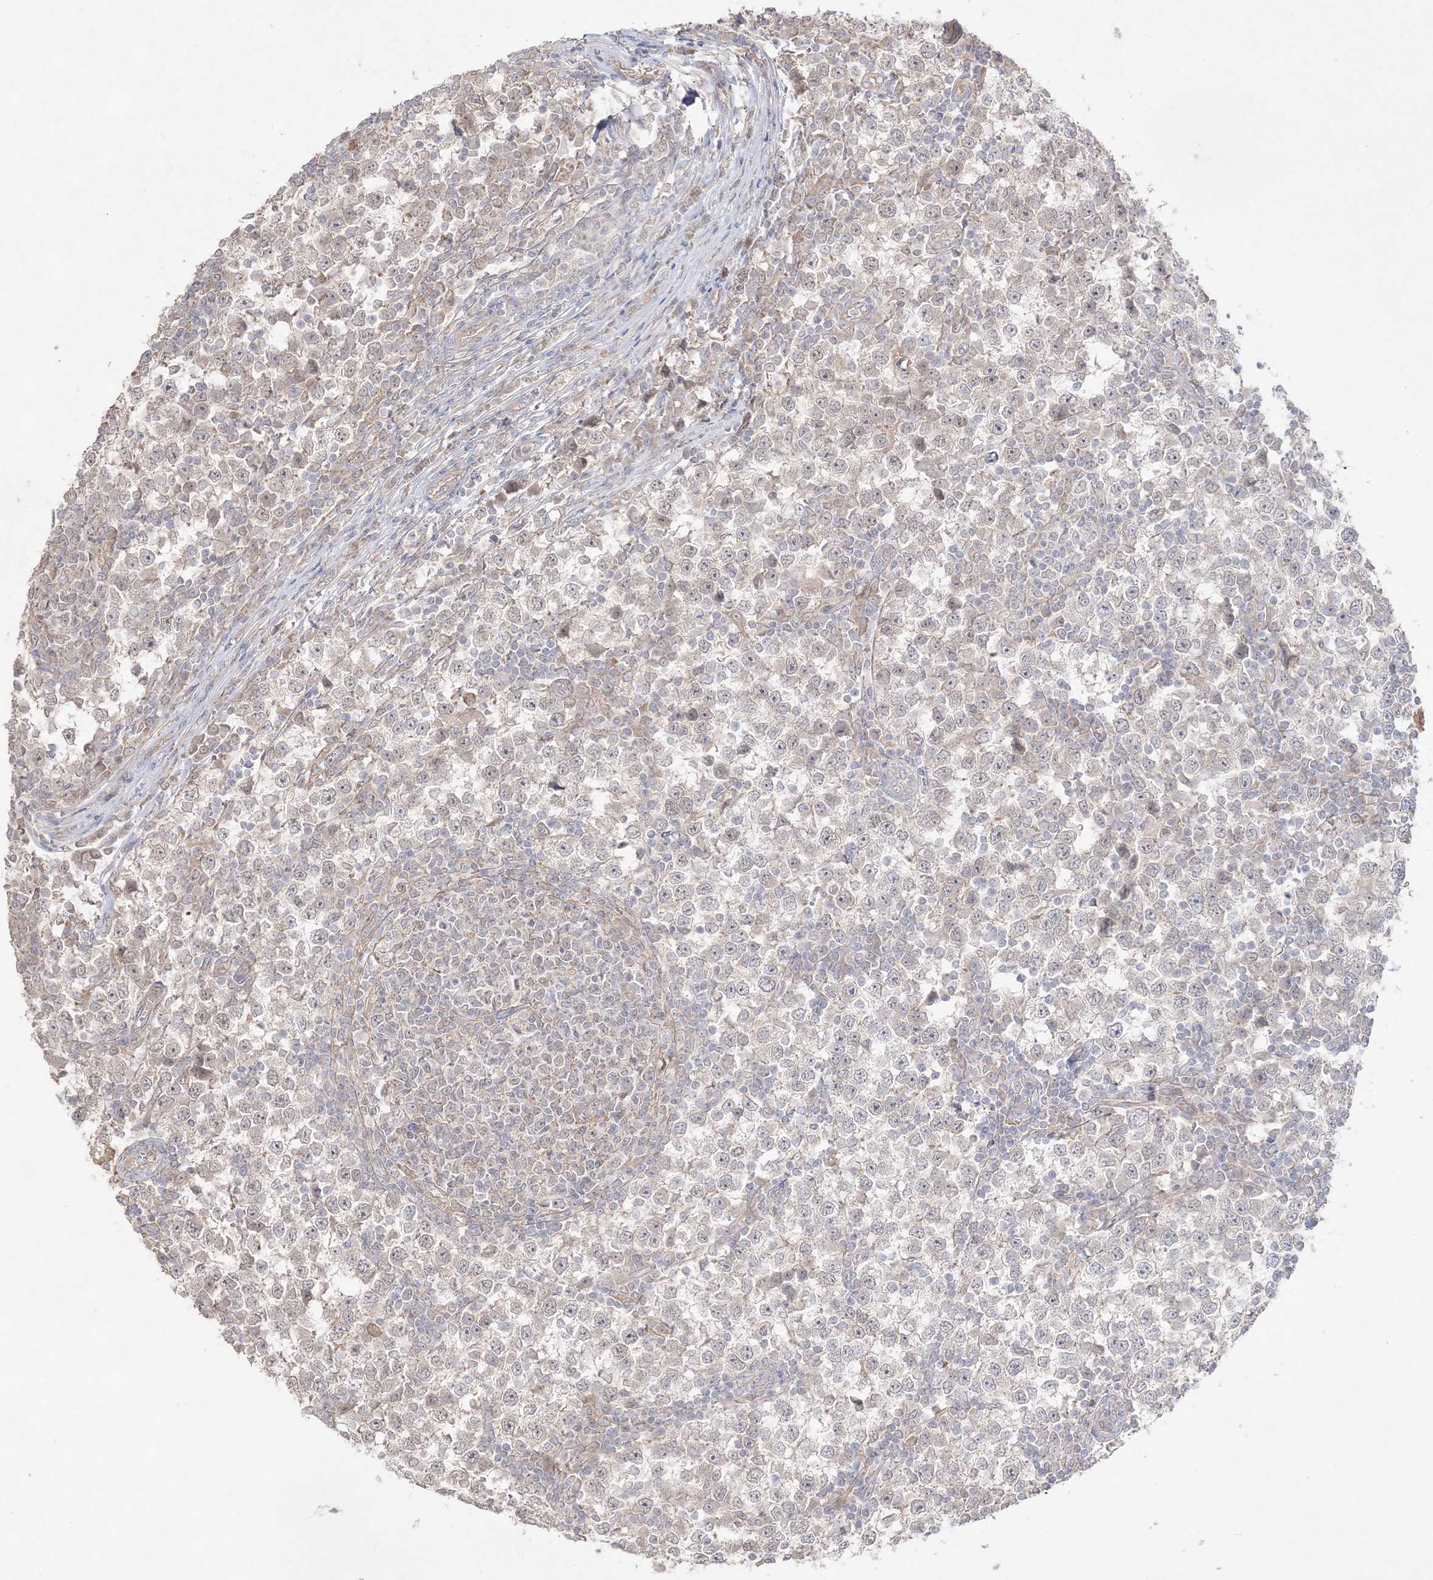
{"staining": {"intensity": "negative", "quantity": "none", "location": "none"}, "tissue": "testis cancer", "cell_type": "Tumor cells", "image_type": "cancer", "snomed": [{"axis": "morphology", "description": "Seminoma, NOS"}, {"axis": "topography", "description": "Testis"}], "caption": "Tumor cells are negative for brown protein staining in testis cancer.", "gene": "SH3BP4", "patient": {"sex": "male", "age": 65}}